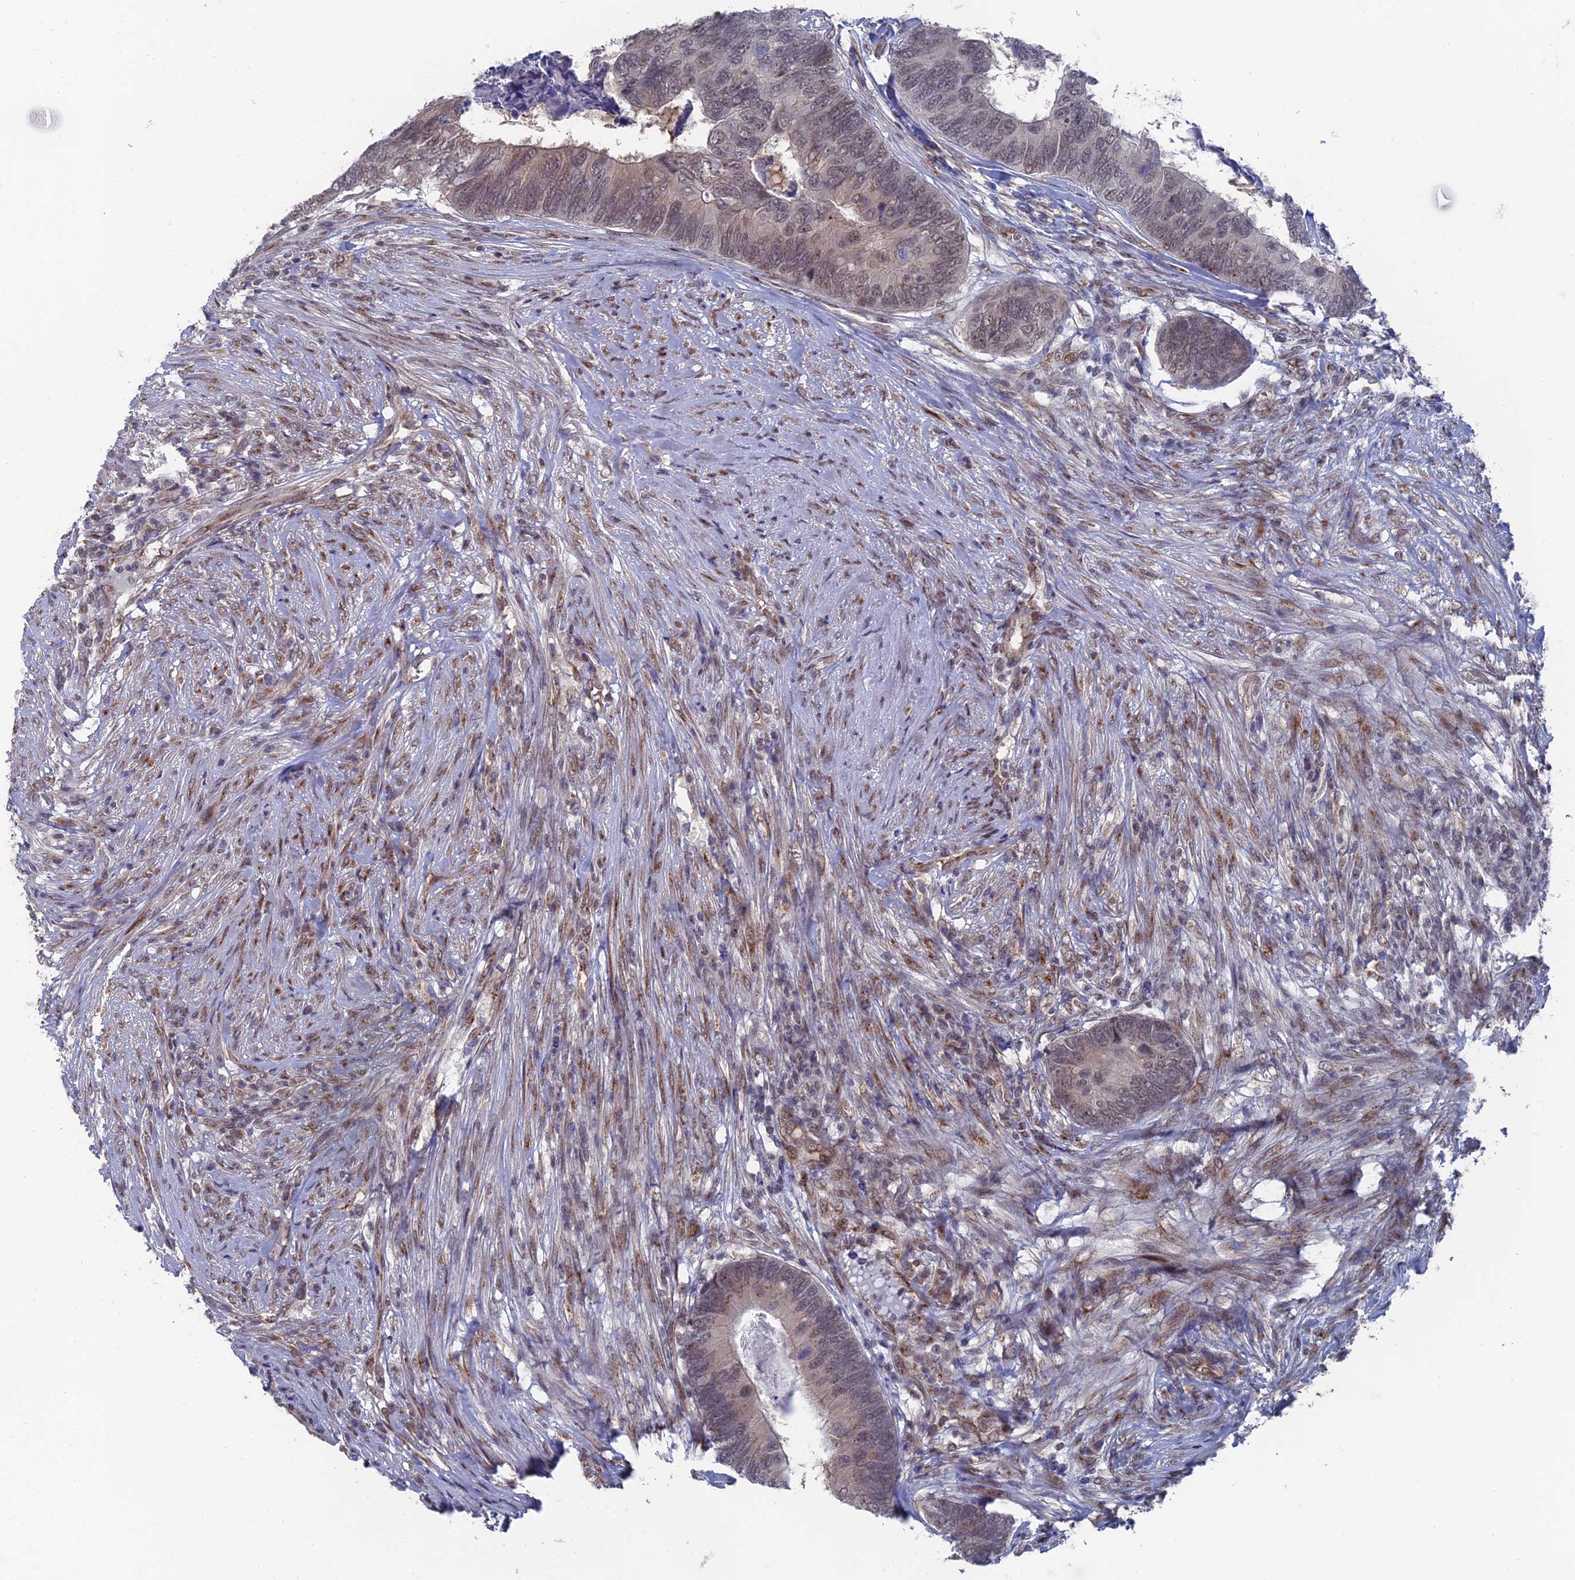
{"staining": {"intensity": "weak", "quantity": "25%-75%", "location": "cytoplasmic/membranous,nuclear"}, "tissue": "colorectal cancer", "cell_type": "Tumor cells", "image_type": "cancer", "snomed": [{"axis": "morphology", "description": "Adenocarcinoma, NOS"}, {"axis": "topography", "description": "Colon"}], "caption": "Immunohistochemical staining of adenocarcinoma (colorectal) exhibits low levels of weak cytoplasmic/membranous and nuclear protein staining in approximately 25%-75% of tumor cells. The protein of interest is shown in brown color, while the nuclei are stained blue.", "gene": "FHIP2A", "patient": {"sex": "female", "age": 67}}